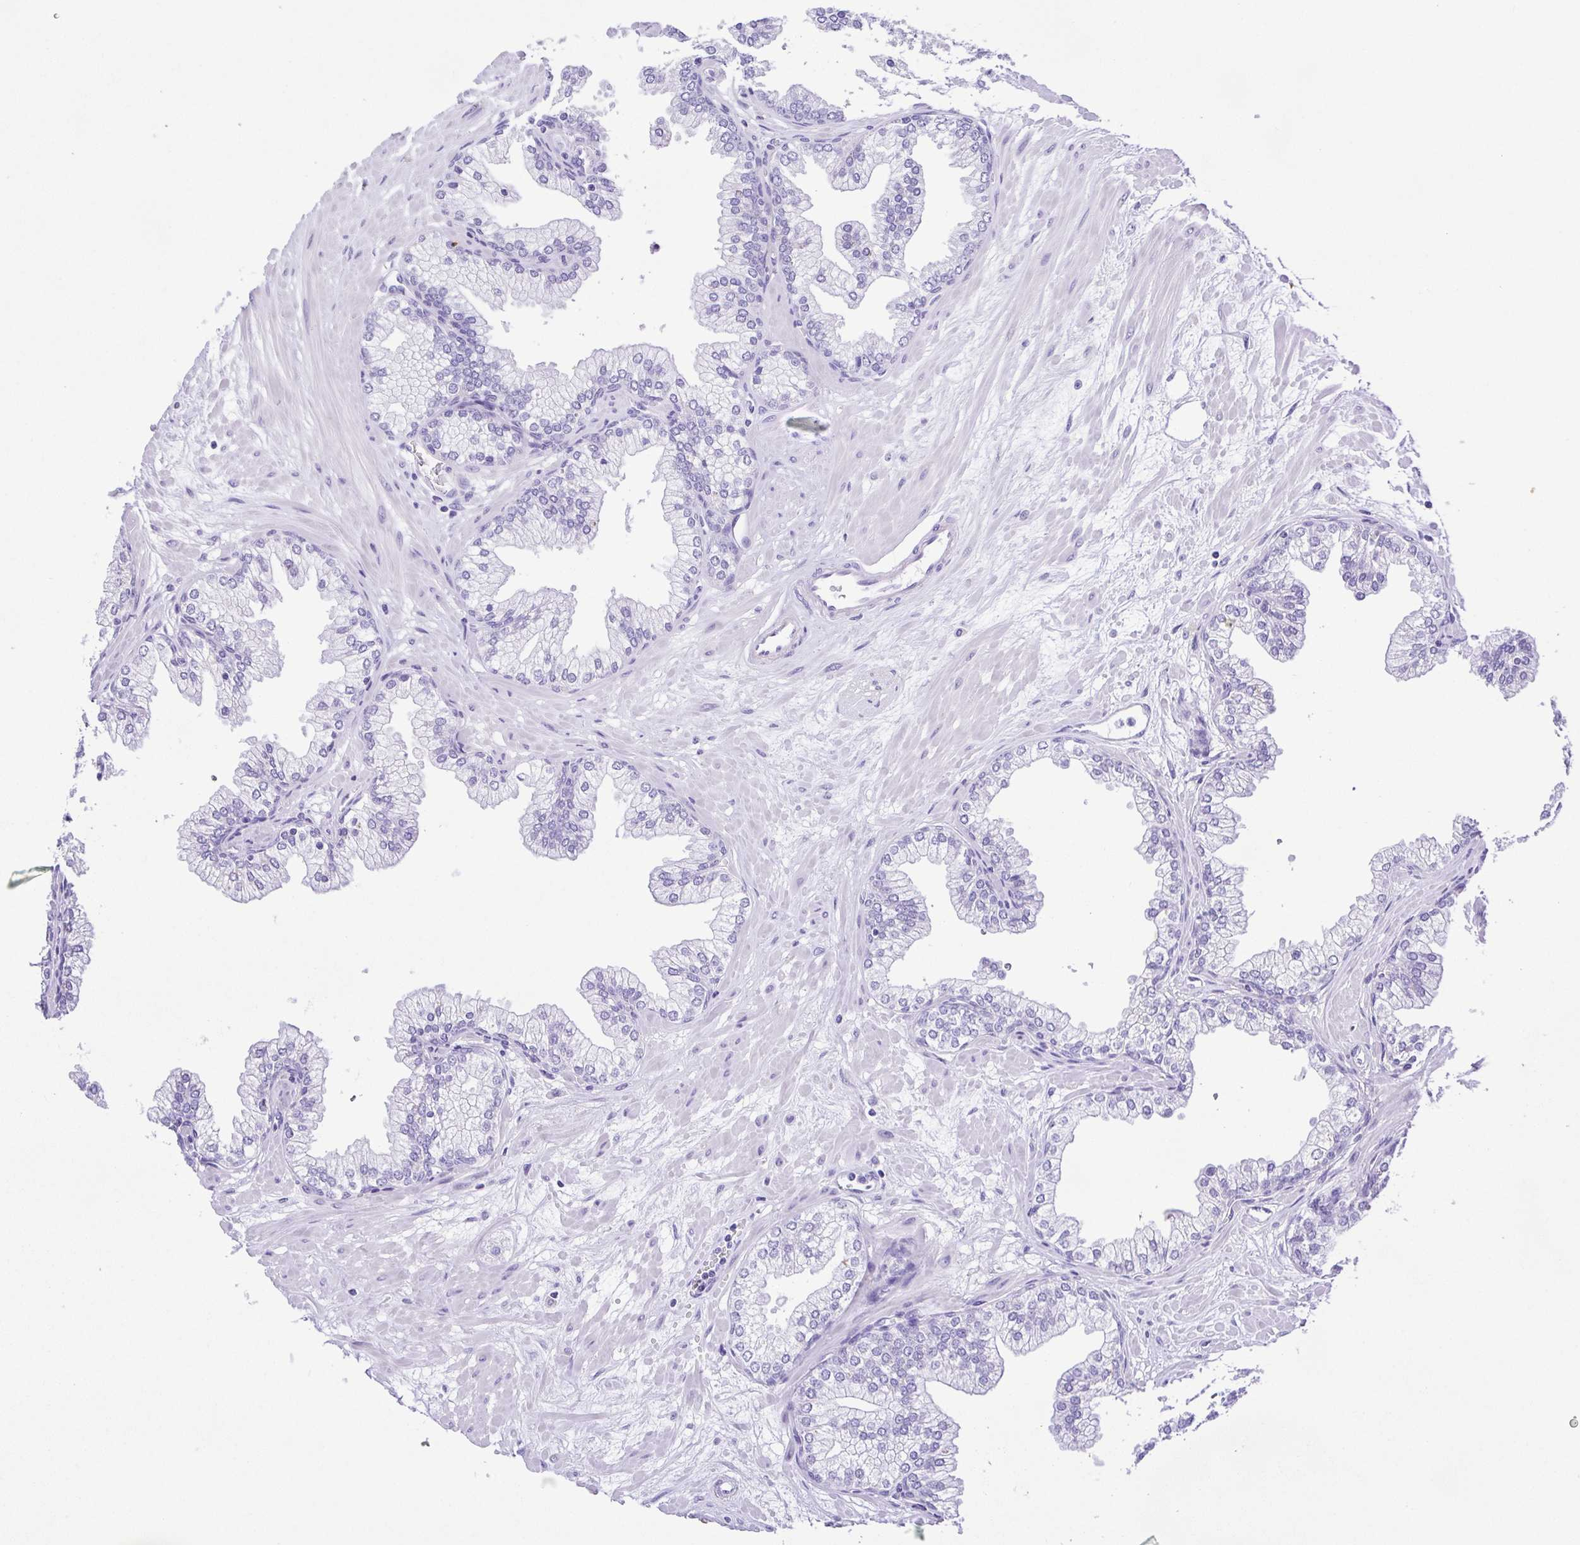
{"staining": {"intensity": "negative", "quantity": "none", "location": "none"}, "tissue": "prostate", "cell_type": "Glandular cells", "image_type": "normal", "snomed": [{"axis": "morphology", "description": "Normal tissue, NOS"}, {"axis": "topography", "description": "Prostate"}, {"axis": "topography", "description": "Peripheral nerve tissue"}], "caption": "This is an IHC photomicrograph of unremarkable human prostate. There is no positivity in glandular cells.", "gene": "PAK3", "patient": {"sex": "male", "age": 61}}